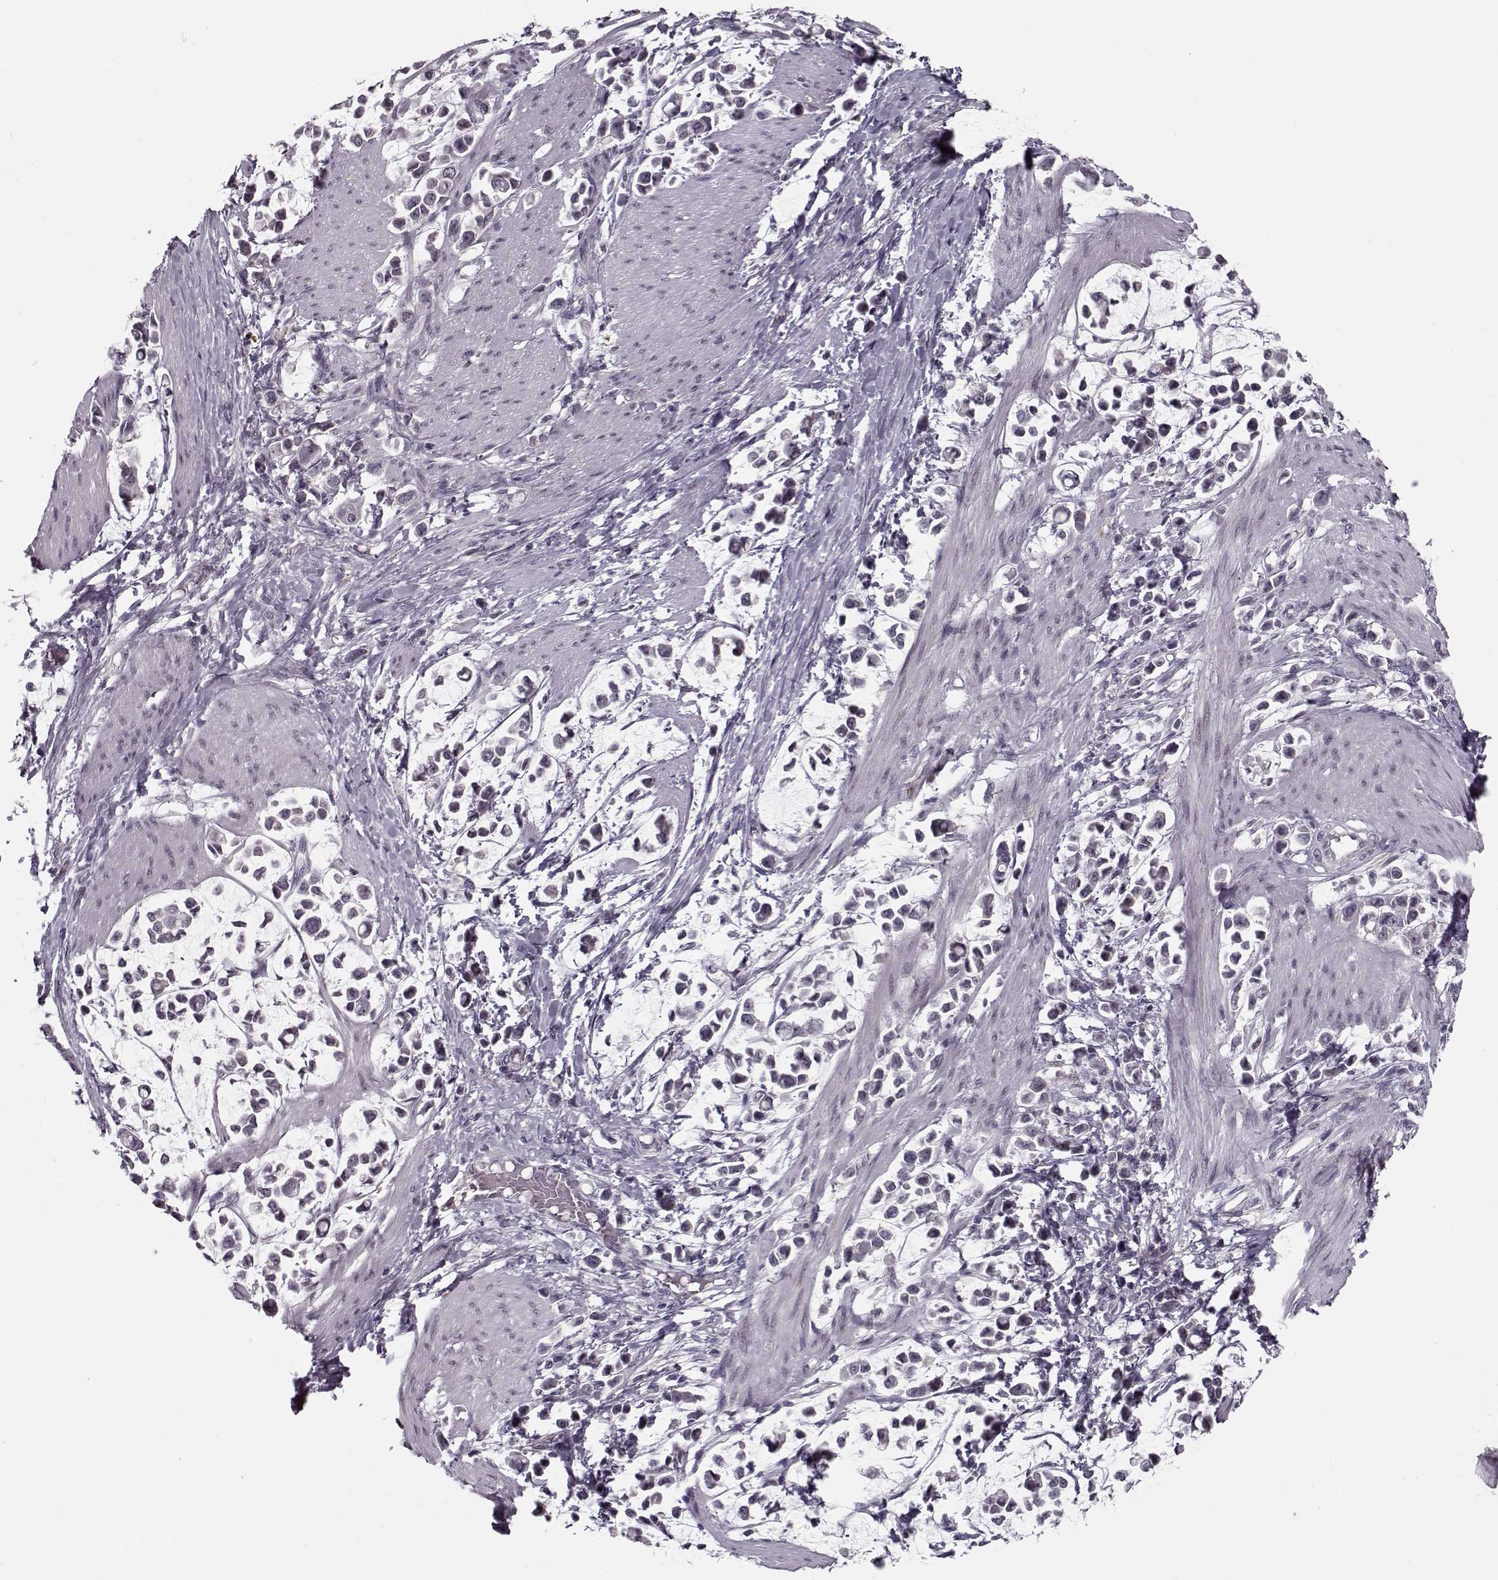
{"staining": {"intensity": "negative", "quantity": "none", "location": "none"}, "tissue": "stomach cancer", "cell_type": "Tumor cells", "image_type": "cancer", "snomed": [{"axis": "morphology", "description": "Adenocarcinoma, NOS"}, {"axis": "topography", "description": "Stomach"}], "caption": "Immunohistochemistry (IHC) photomicrograph of neoplastic tissue: human stomach cancer stained with DAB demonstrates no significant protein staining in tumor cells.", "gene": "DNAI3", "patient": {"sex": "male", "age": 82}}